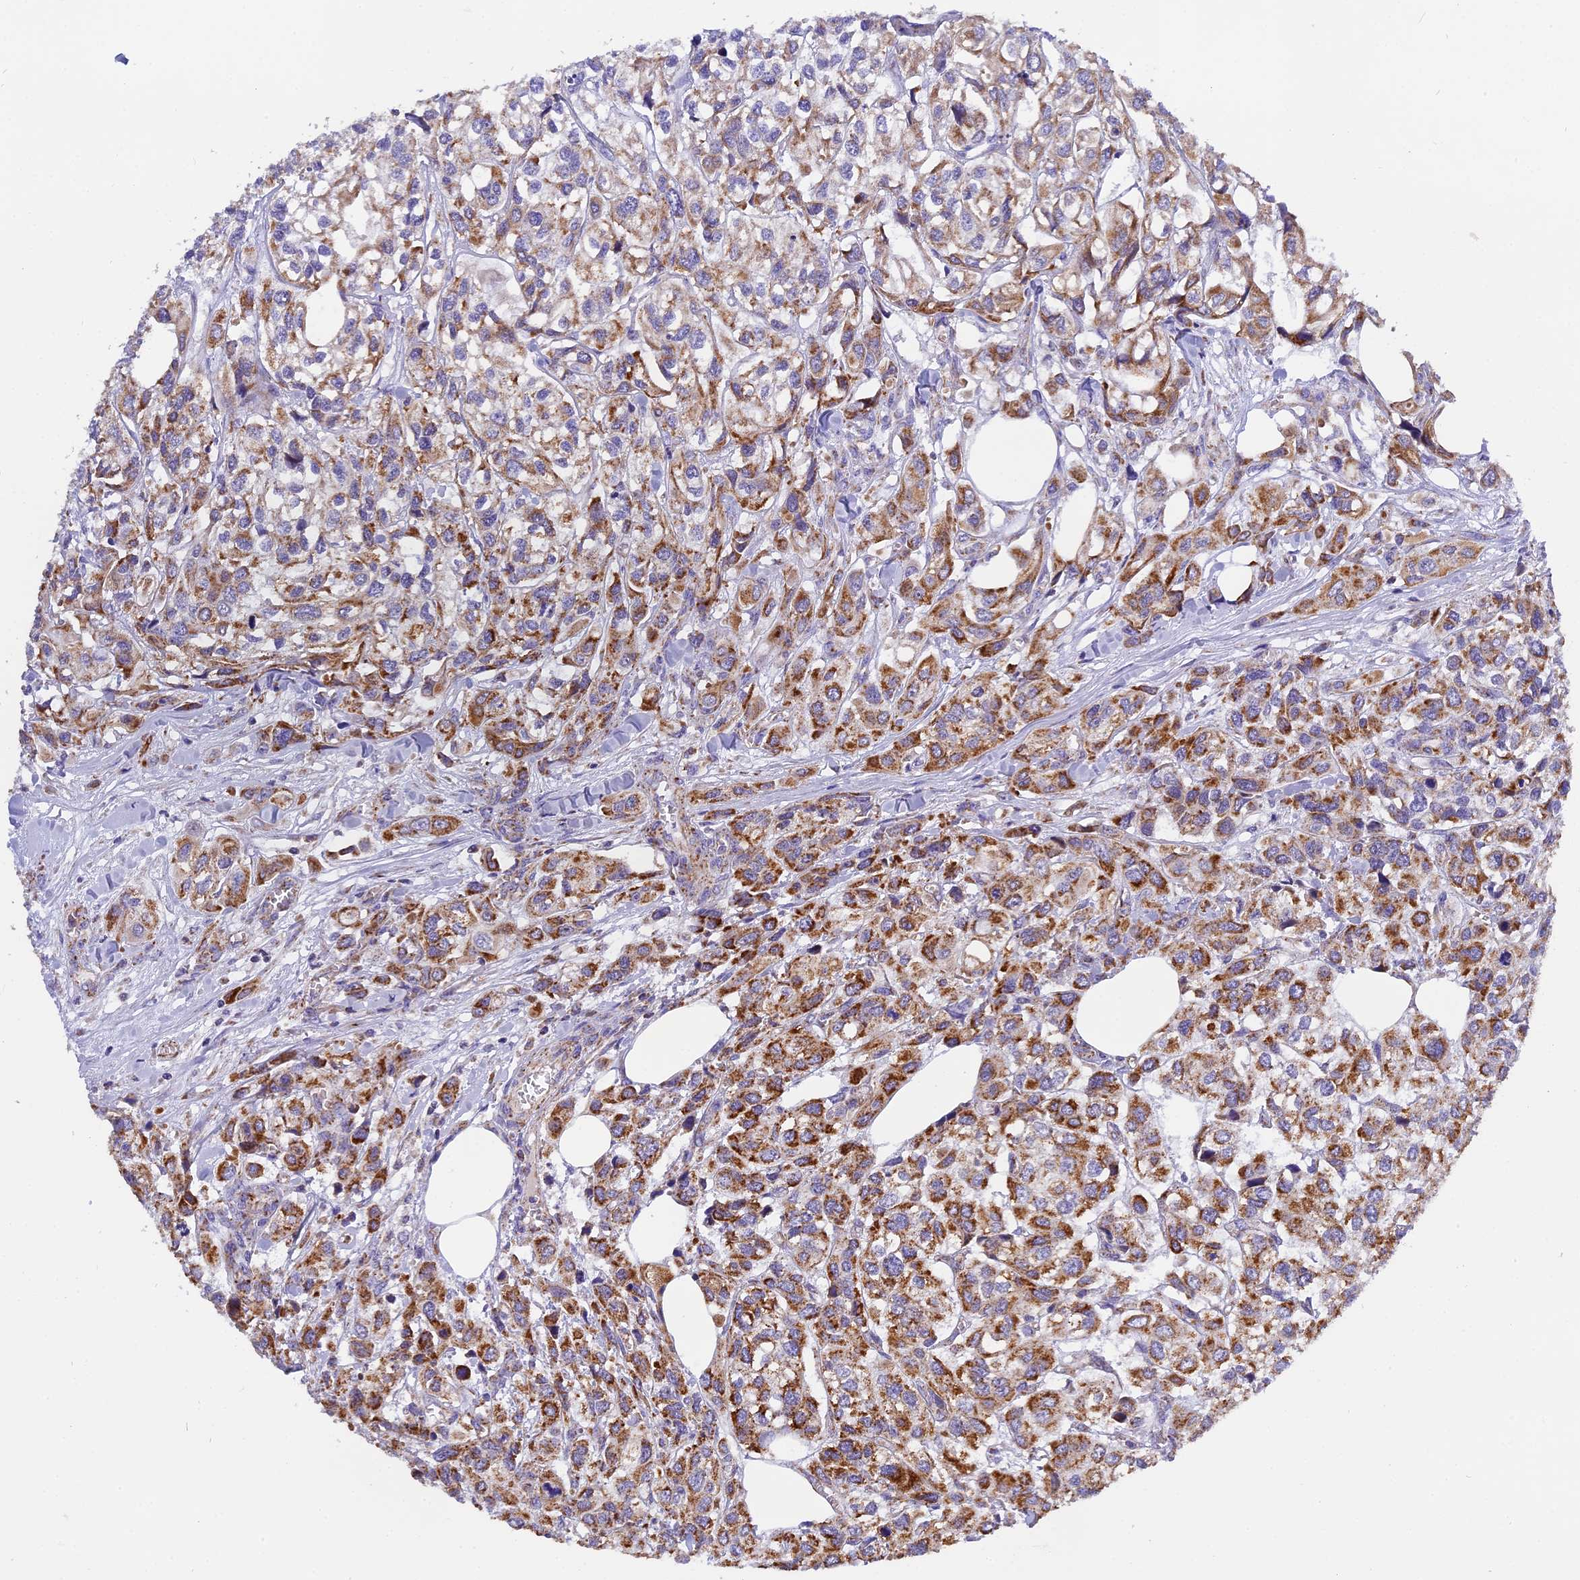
{"staining": {"intensity": "moderate", "quantity": ">75%", "location": "cytoplasmic/membranous"}, "tissue": "urothelial cancer", "cell_type": "Tumor cells", "image_type": "cancer", "snomed": [{"axis": "morphology", "description": "Urothelial carcinoma, High grade"}, {"axis": "topography", "description": "Urinary bladder"}], "caption": "Protein staining displays moderate cytoplasmic/membranous staining in about >75% of tumor cells in high-grade urothelial carcinoma. The staining was performed using DAB to visualize the protein expression in brown, while the nuclei were stained in blue with hematoxylin (Magnification: 20x).", "gene": "MRPS34", "patient": {"sex": "male", "age": 67}}